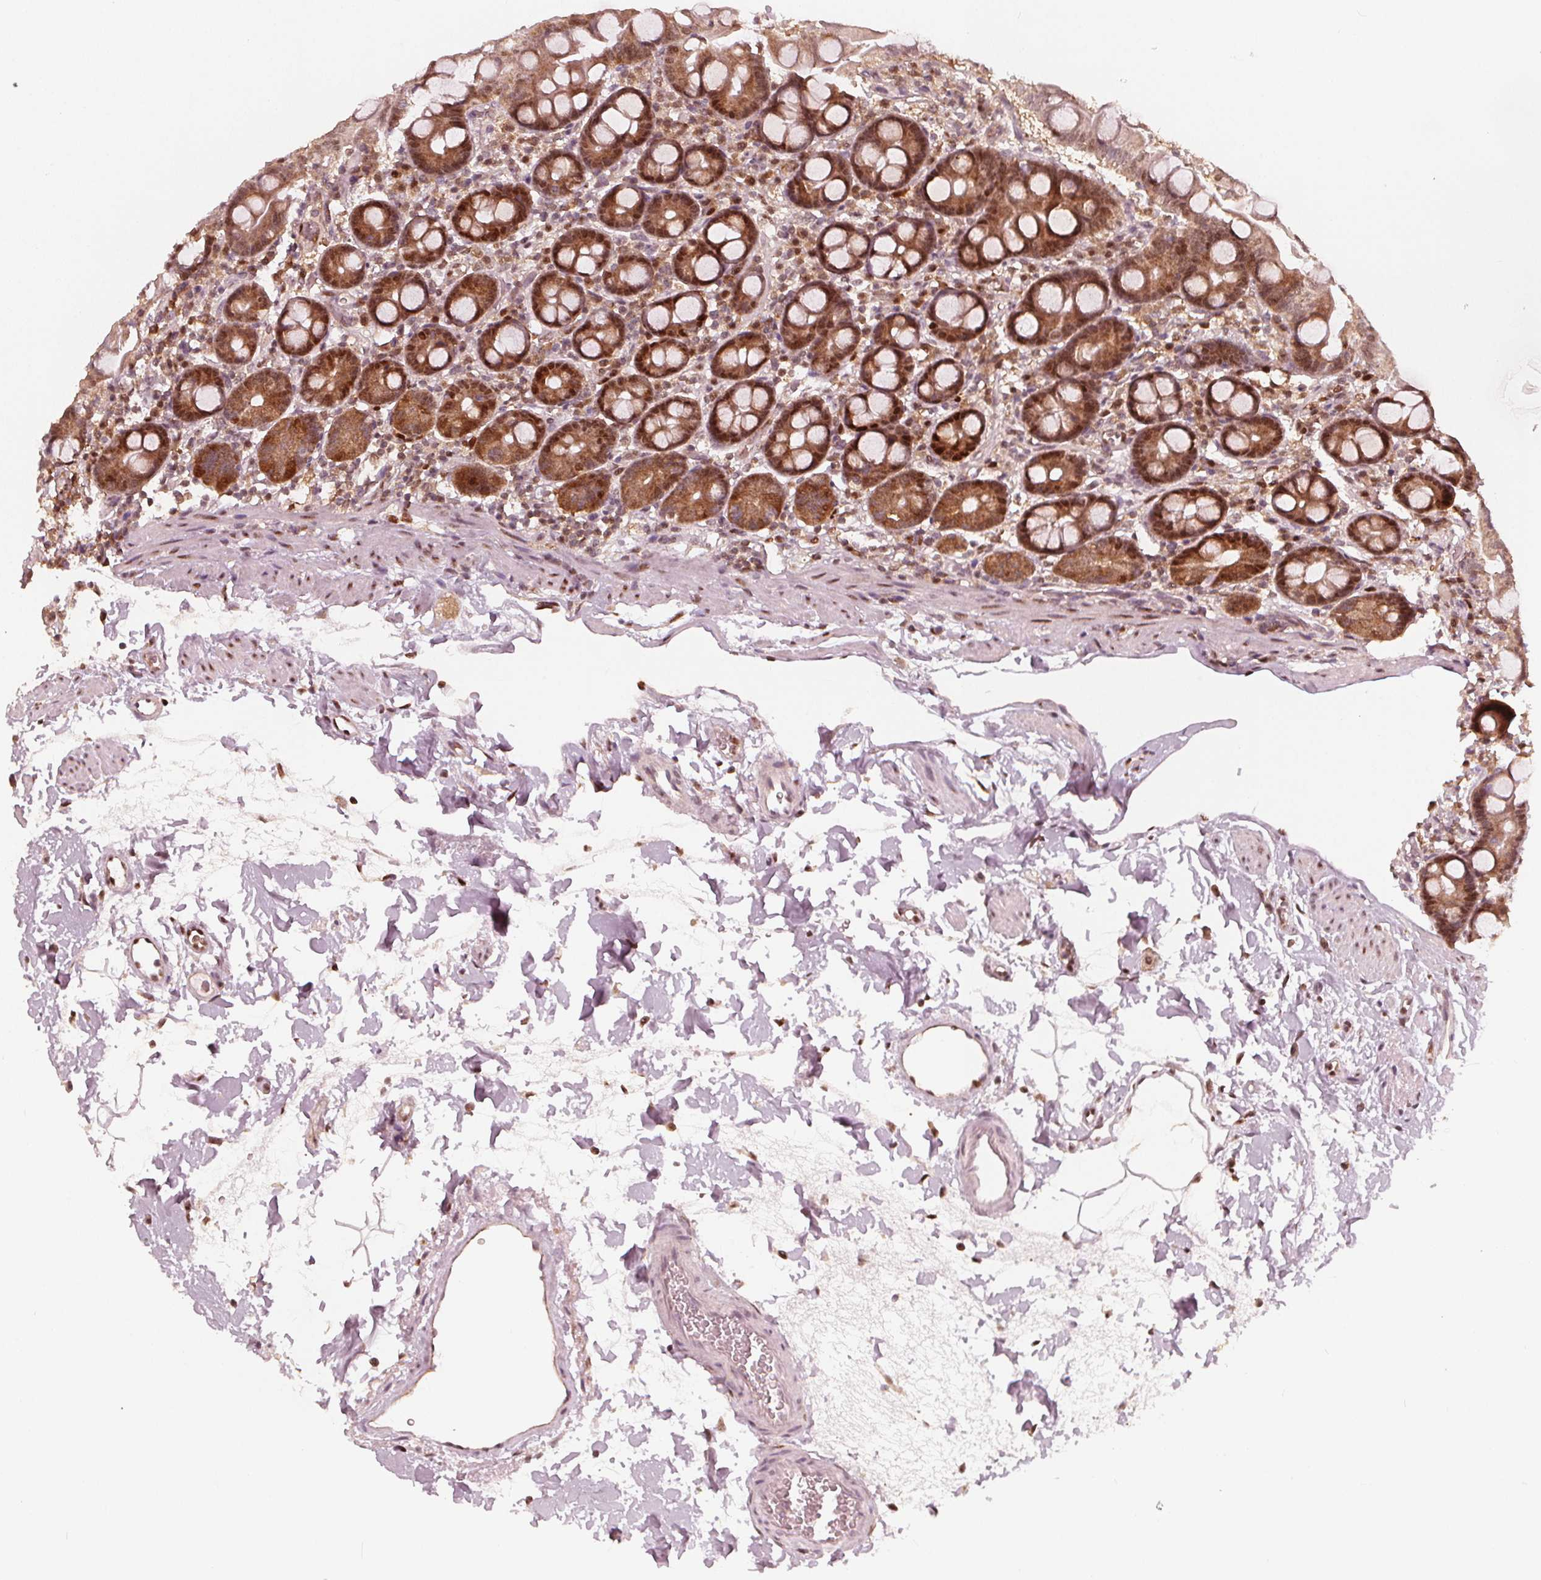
{"staining": {"intensity": "moderate", "quantity": ">75%", "location": "cytoplasmic/membranous,nuclear"}, "tissue": "duodenum", "cell_type": "Glandular cells", "image_type": "normal", "snomed": [{"axis": "morphology", "description": "Normal tissue, NOS"}, {"axis": "topography", "description": "Duodenum"}], "caption": "Brown immunohistochemical staining in unremarkable duodenum displays moderate cytoplasmic/membranous,nuclear positivity in approximately >75% of glandular cells. The staining is performed using DAB (3,3'-diaminobenzidine) brown chromogen to label protein expression. The nuclei are counter-stained blue using hematoxylin.", "gene": "SQSTM1", "patient": {"sex": "male", "age": 59}}